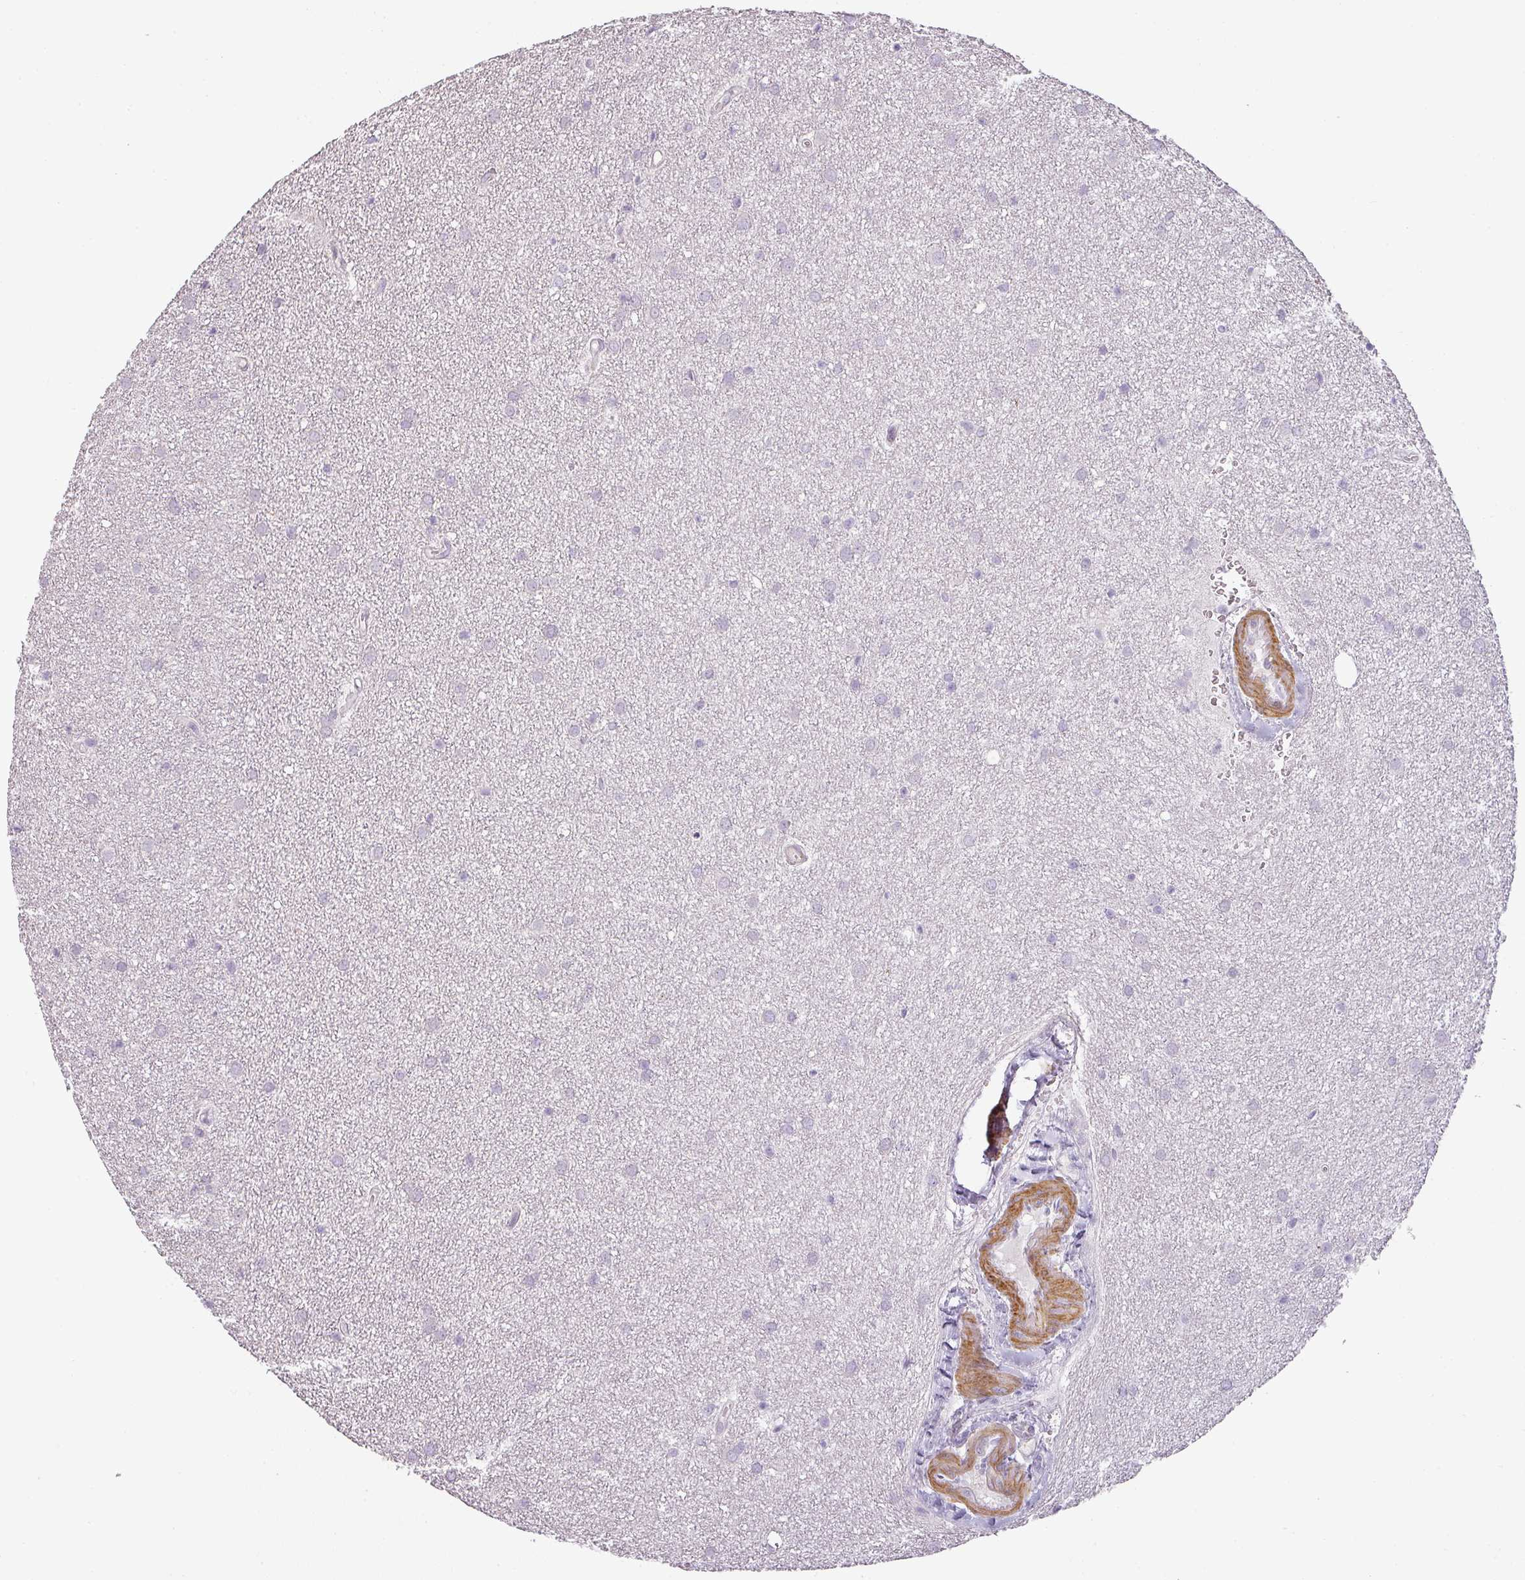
{"staining": {"intensity": "negative", "quantity": "none", "location": "none"}, "tissue": "glioma", "cell_type": "Tumor cells", "image_type": "cancer", "snomed": [{"axis": "morphology", "description": "Glioma, malignant, Low grade"}, {"axis": "topography", "description": "Cerebellum"}], "caption": "IHC image of malignant glioma (low-grade) stained for a protein (brown), which exhibits no staining in tumor cells. (DAB immunohistochemistry visualized using brightfield microscopy, high magnification).", "gene": "CCDC144A", "patient": {"sex": "female", "age": 5}}